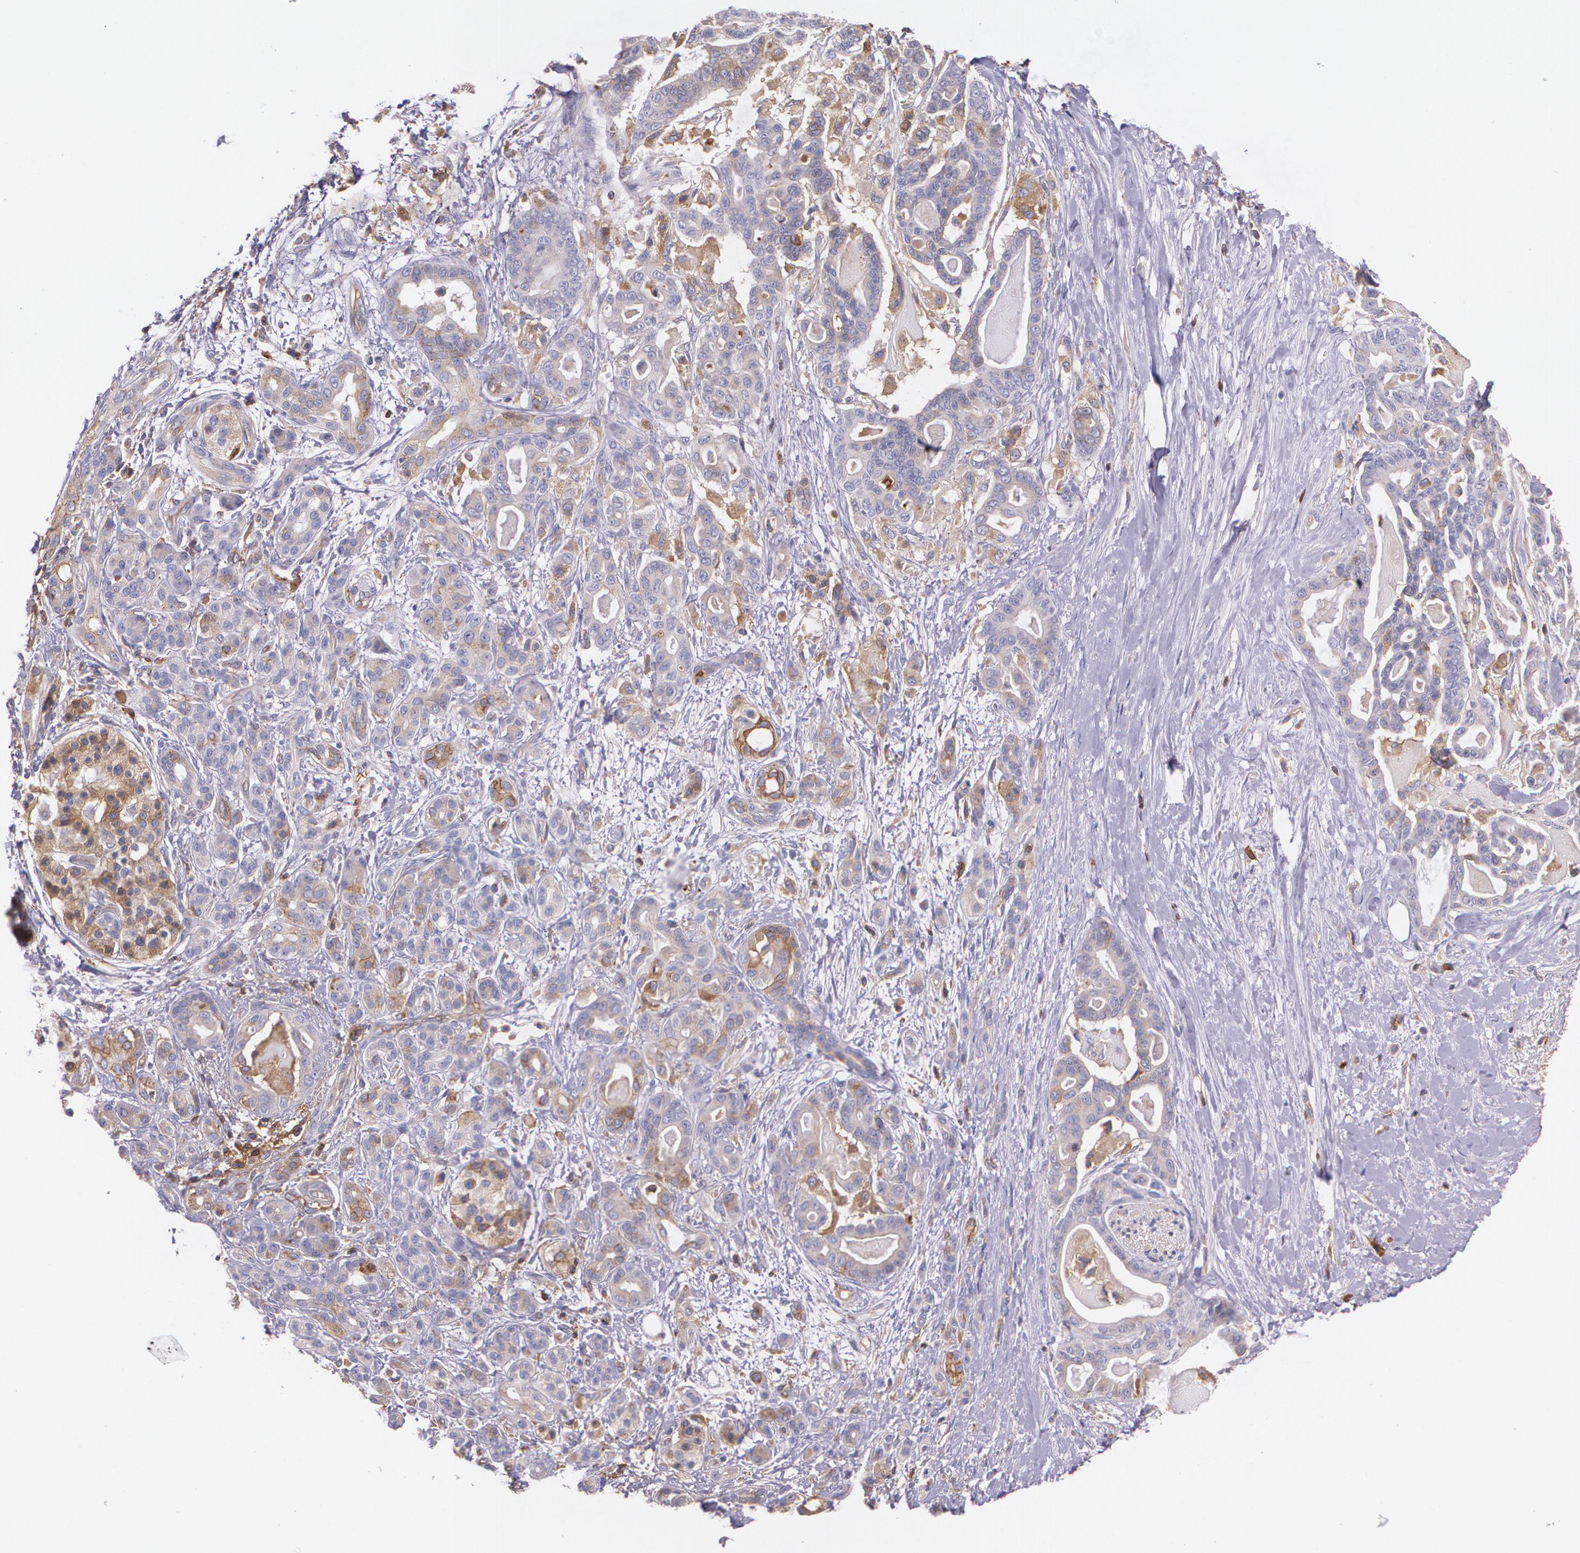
{"staining": {"intensity": "weak", "quantity": "<25%", "location": "cytoplasmic/membranous"}, "tissue": "pancreatic cancer", "cell_type": "Tumor cells", "image_type": "cancer", "snomed": [{"axis": "morphology", "description": "Adenocarcinoma, NOS"}, {"axis": "topography", "description": "Pancreas"}], "caption": "This is an IHC image of human pancreatic cancer (adenocarcinoma). There is no expression in tumor cells.", "gene": "B2M", "patient": {"sex": "male", "age": 63}}